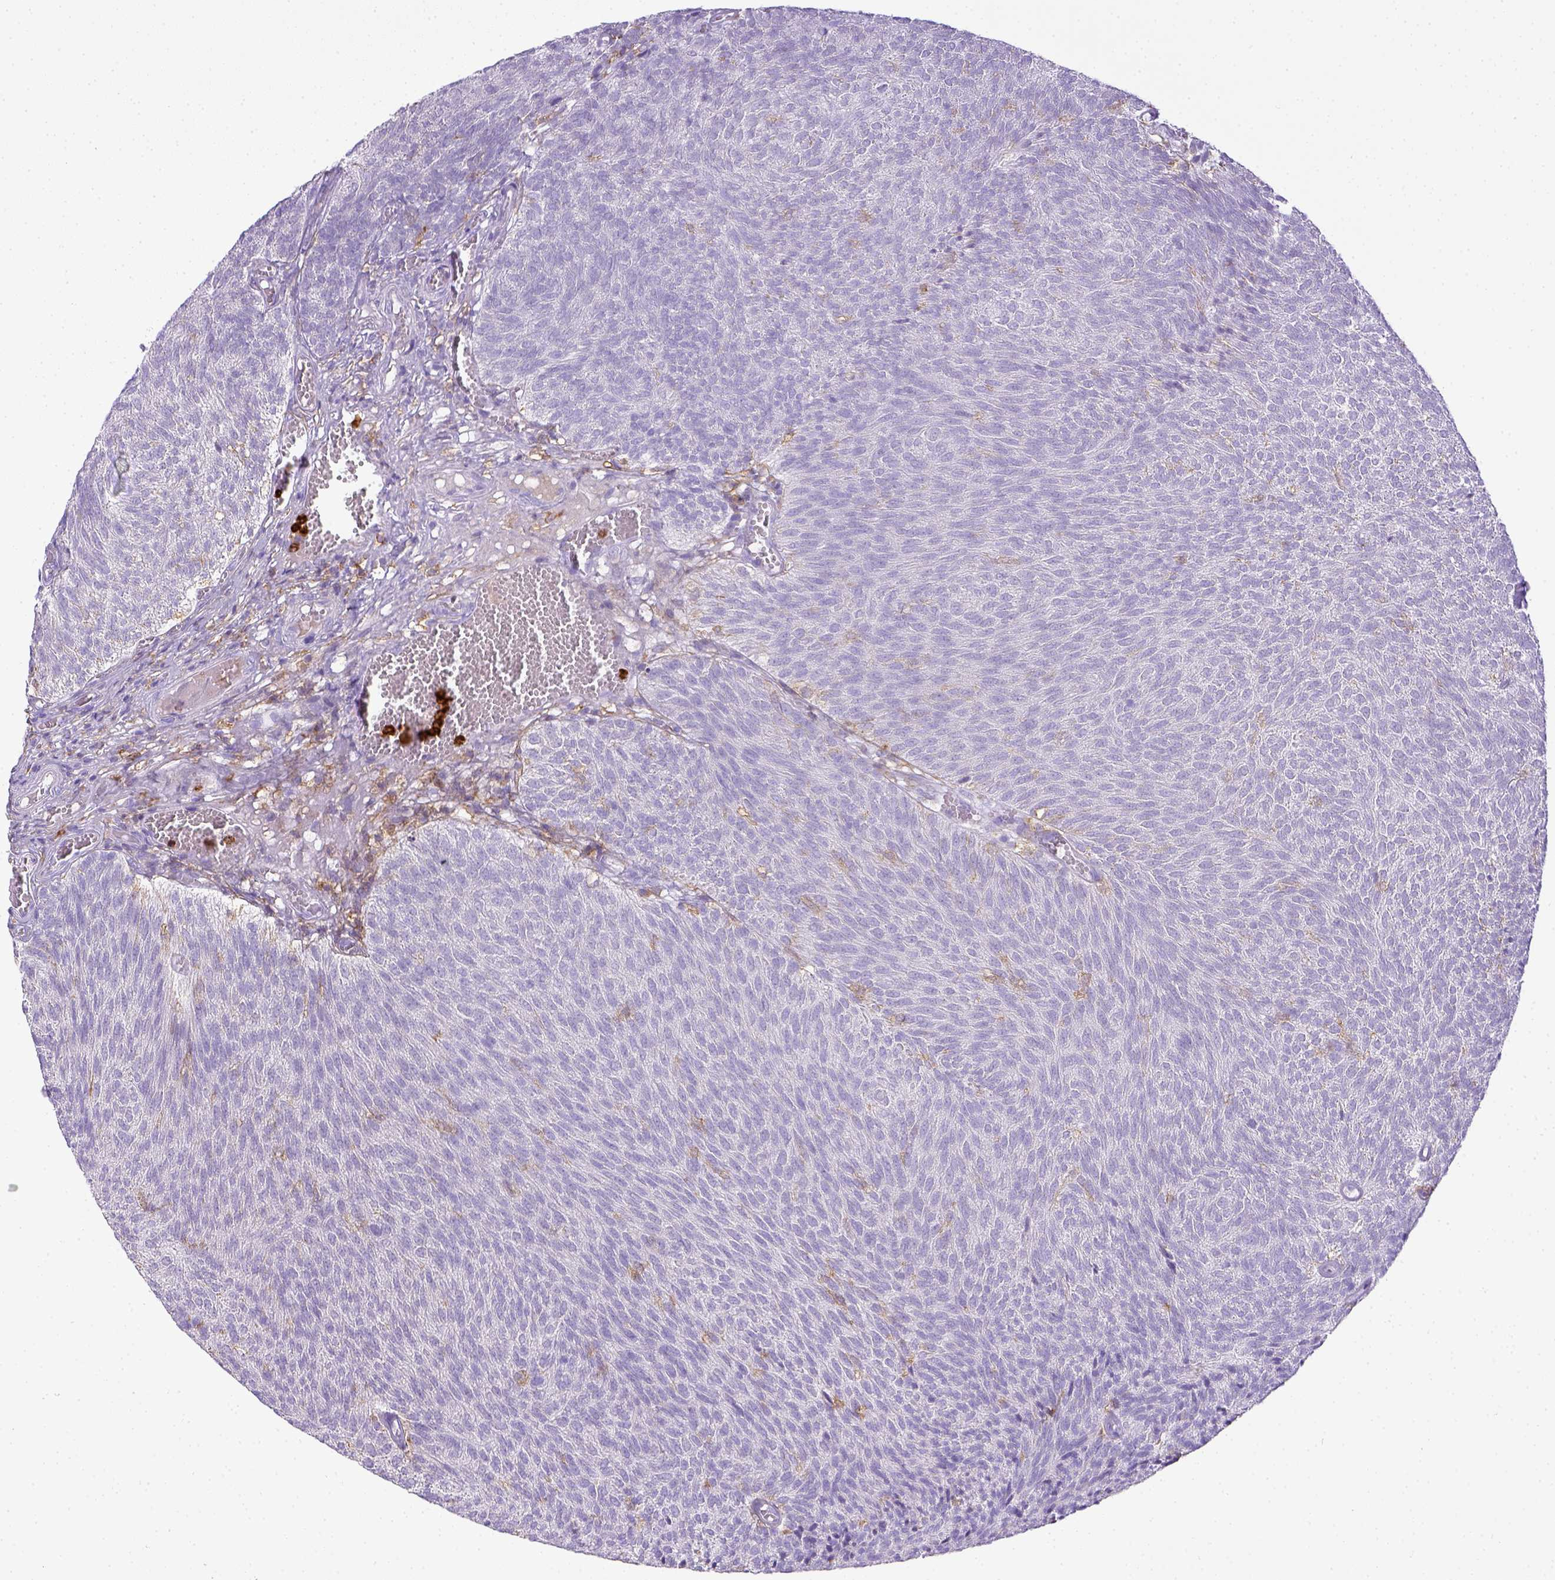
{"staining": {"intensity": "negative", "quantity": "none", "location": "none"}, "tissue": "urothelial cancer", "cell_type": "Tumor cells", "image_type": "cancer", "snomed": [{"axis": "morphology", "description": "Urothelial carcinoma, Low grade"}, {"axis": "topography", "description": "Urinary bladder"}], "caption": "A histopathology image of low-grade urothelial carcinoma stained for a protein exhibits no brown staining in tumor cells. (IHC, brightfield microscopy, high magnification).", "gene": "ITGAM", "patient": {"sex": "male", "age": 77}}